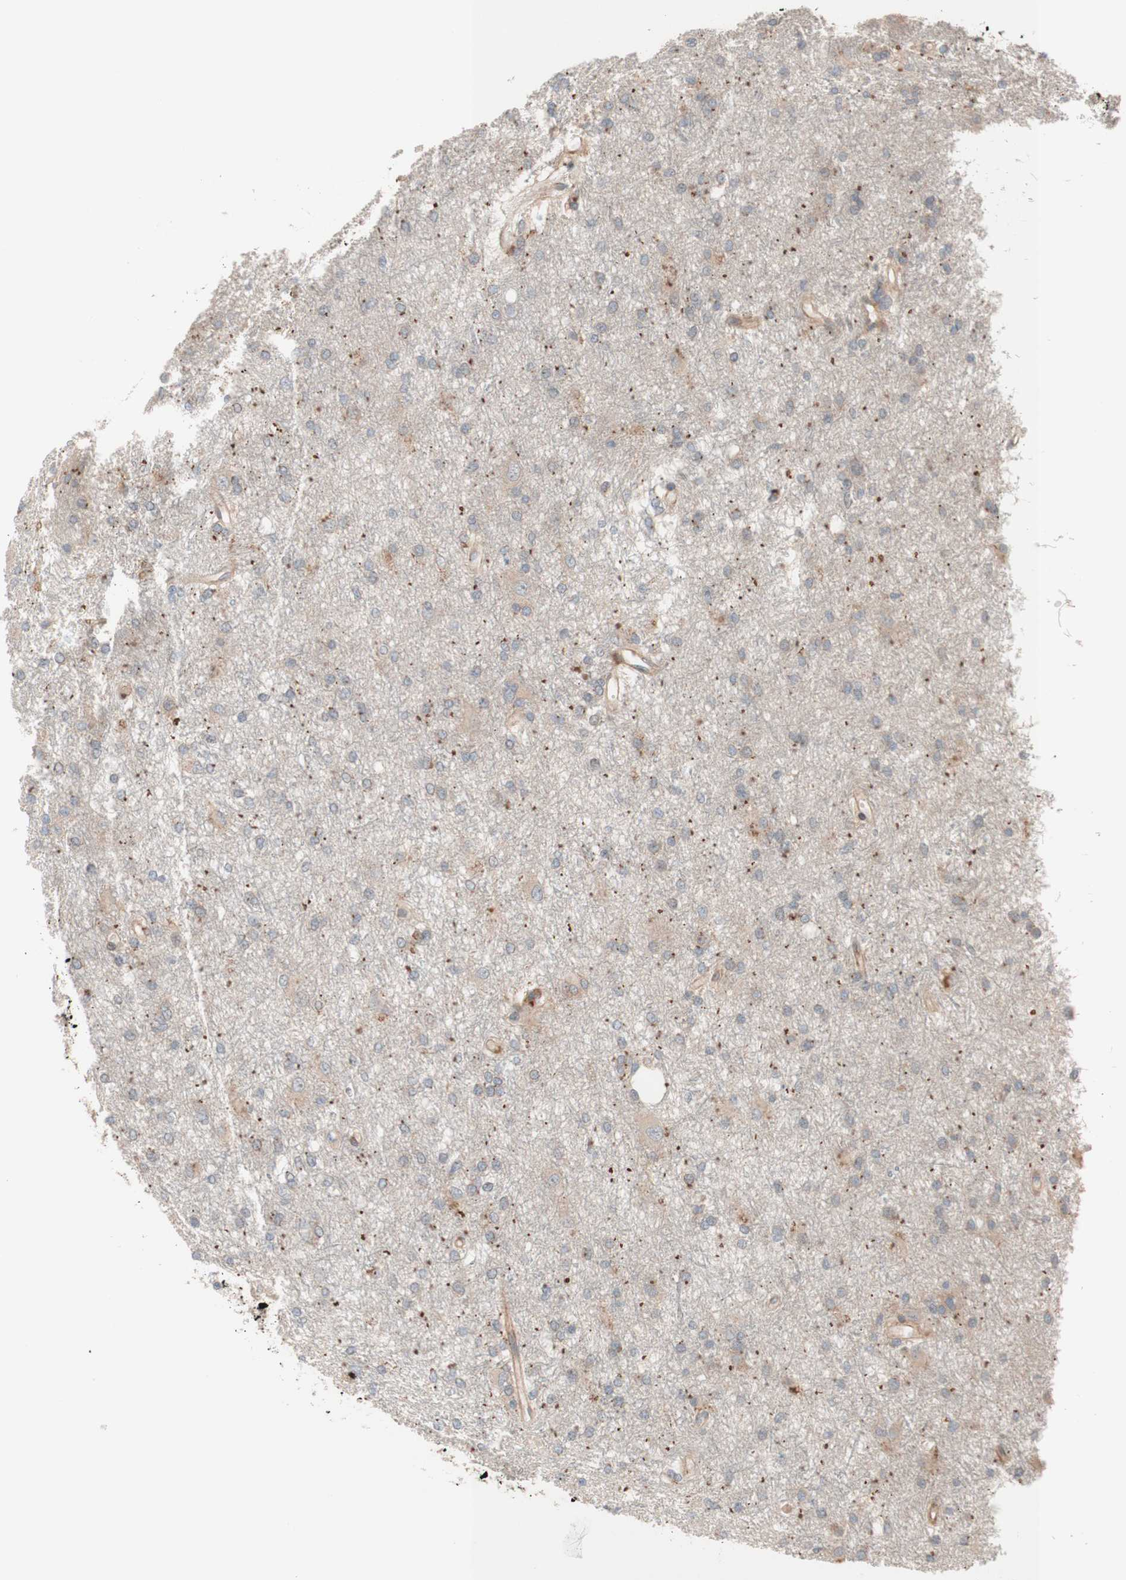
{"staining": {"intensity": "weak", "quantity": "25%-75%", "location": "cytoplasmic/membranous"}, "tissue": "glioma", "cell_type": "Tumor cells", "image_type": "cancer", "snomed": [{"axis": "morphology", "description": "Glioma, malignant, High grade"}, {"axis": "topography", "description": "Brain"}], "caption": "Glioma stained for a protein exhibits weak cytoplasmic/membranous positivity in tumor cells. Ihc stains the protein of interest in brown and the nuclei are stained blue.", "gene": "CCN4", "patient": {"sex": "female", "age": 59}}